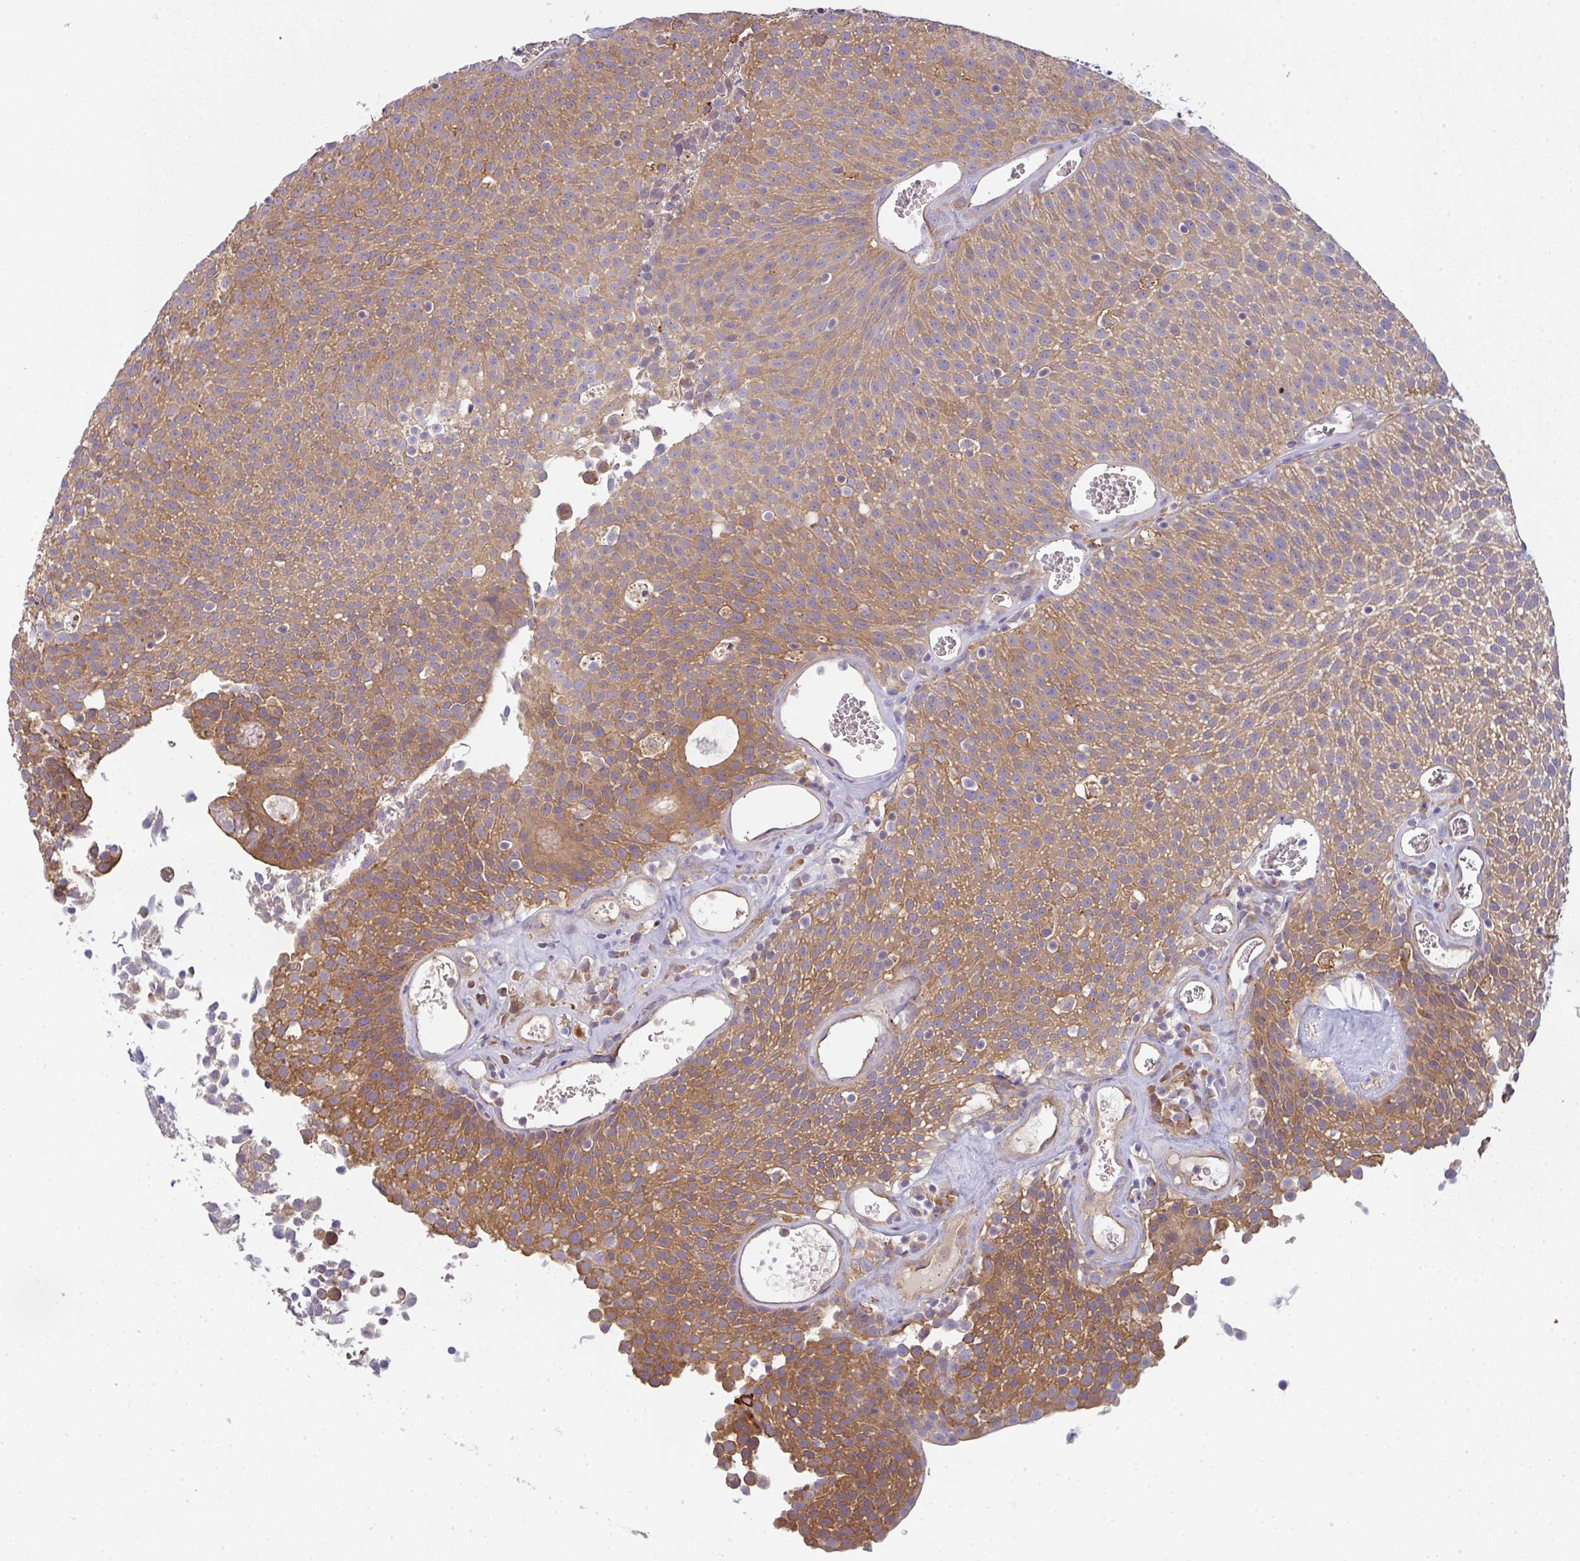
{"staining": {"intensity": "moderate", "quantity": ">75%", "location": "cytoplasmic/membranous"}, "tissue": "urothelial cancer", "cell_type": "Tumor cells", "image_type": "cancer", "snomed": [{"axis": "morphology", "description": "Urothelial carcinoma, Low grade"}, {"axis": "topography", "description": "Urinary bladder"}], "caption": "A high-resolution histopathology image shows immunohistochemistry staining of urothelial cancer, which shows moderate cytoplasmic/membranous expression in about >75% of tumor cells.", "gene": "SNX5", "patient": {"sex": "female", "age": 79}}